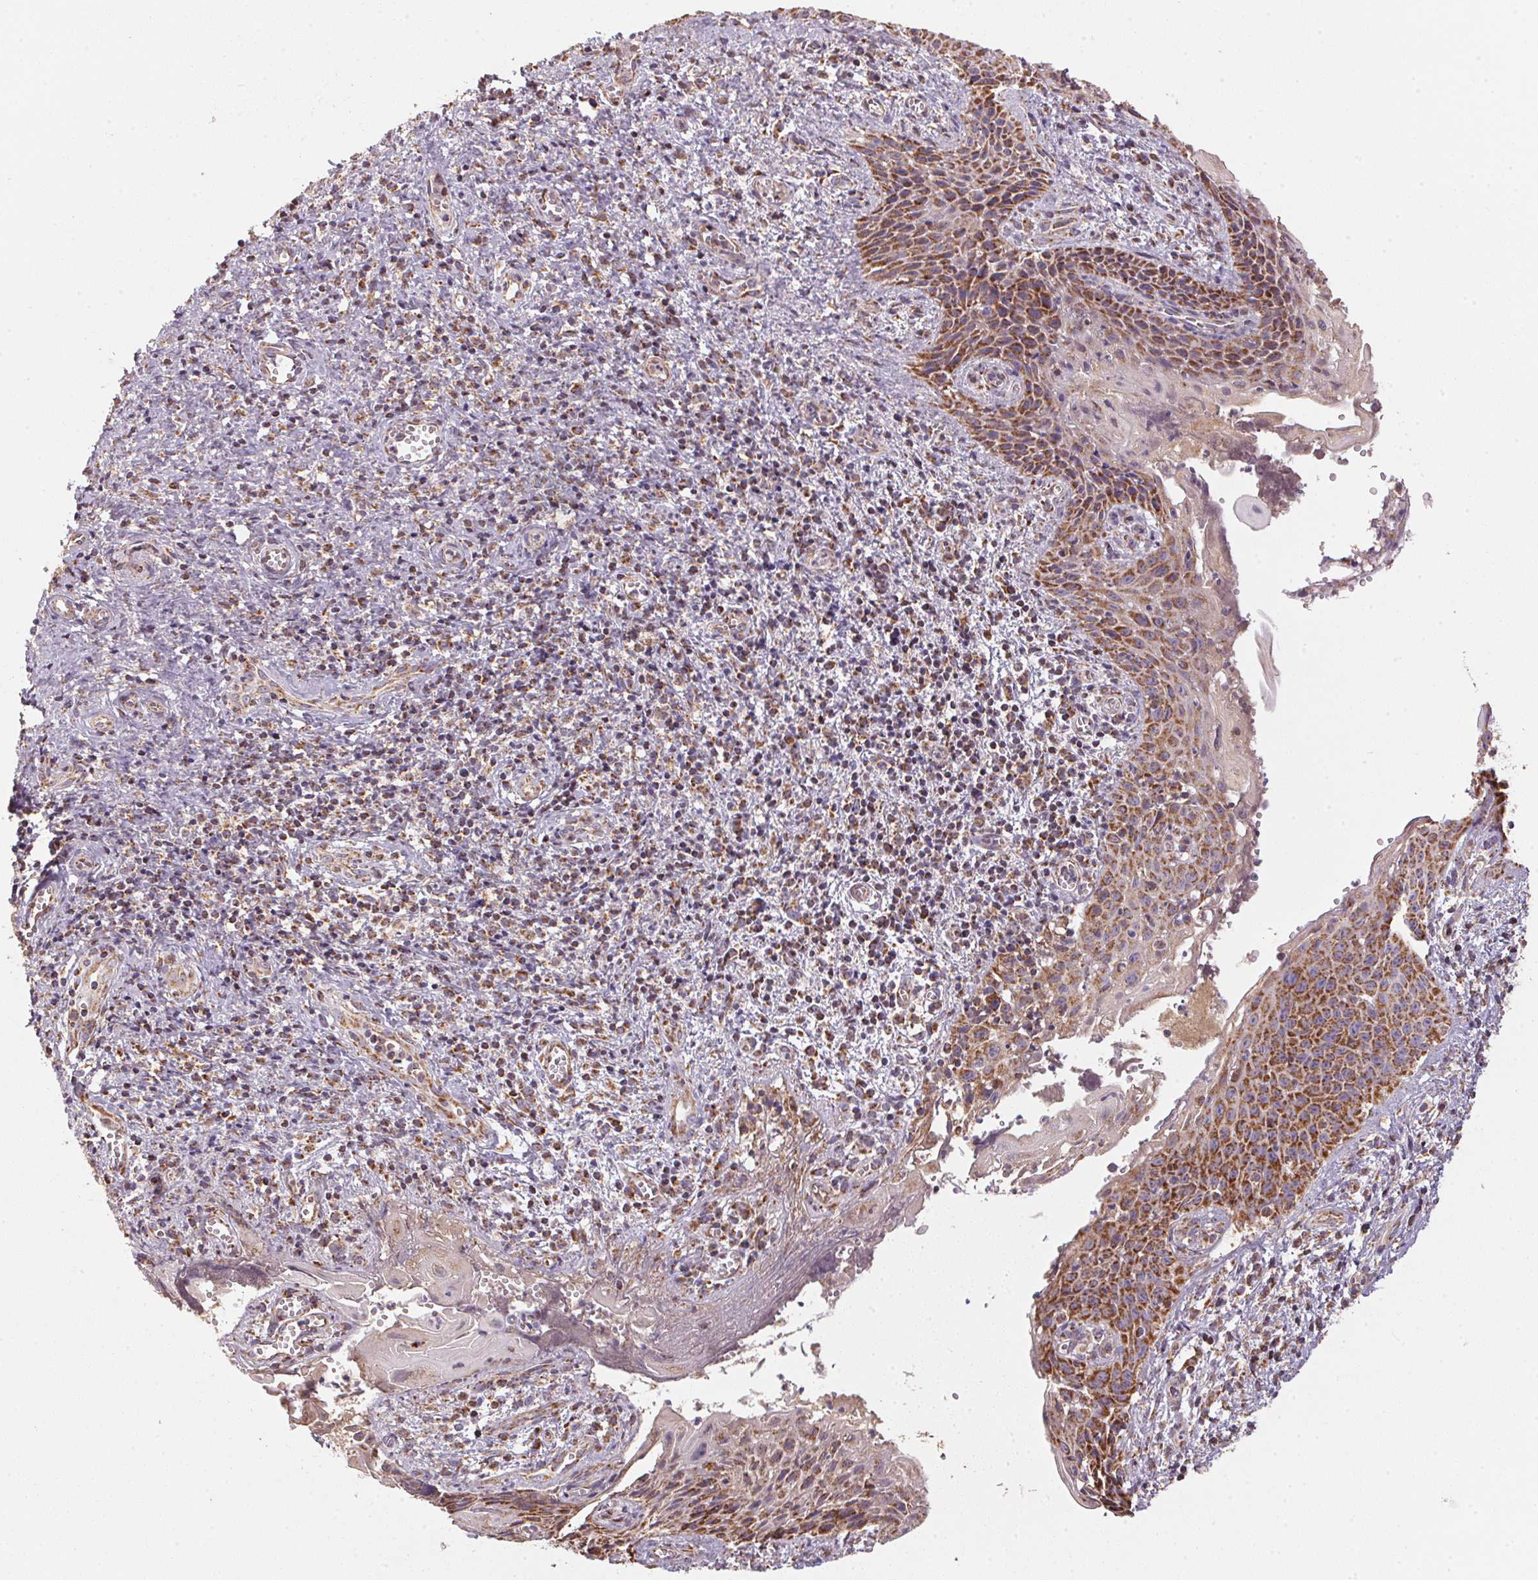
{"staining": {"intensity": "strong", "quantity": ">75%", "location": "cytoplasmic/membranous"}, "tissue": "cervical cancer", "cell_type": "Tumor cells", "image_type": "cancer", "snomed": [{"axis": "morphology", "description": "Squamous cell carcinoma, NOS"}, {"axis": "topography", "description": "Cervix"}], "caption": "This image demonstrates immunohistochemistry staining of human cervical squamous cell carcinoma, with high strong cytoplasmic/membranous expression in about >75% of tumor cells.", "gene": "NDUFS2", "patient": {"sex": "female", "age": 30}}